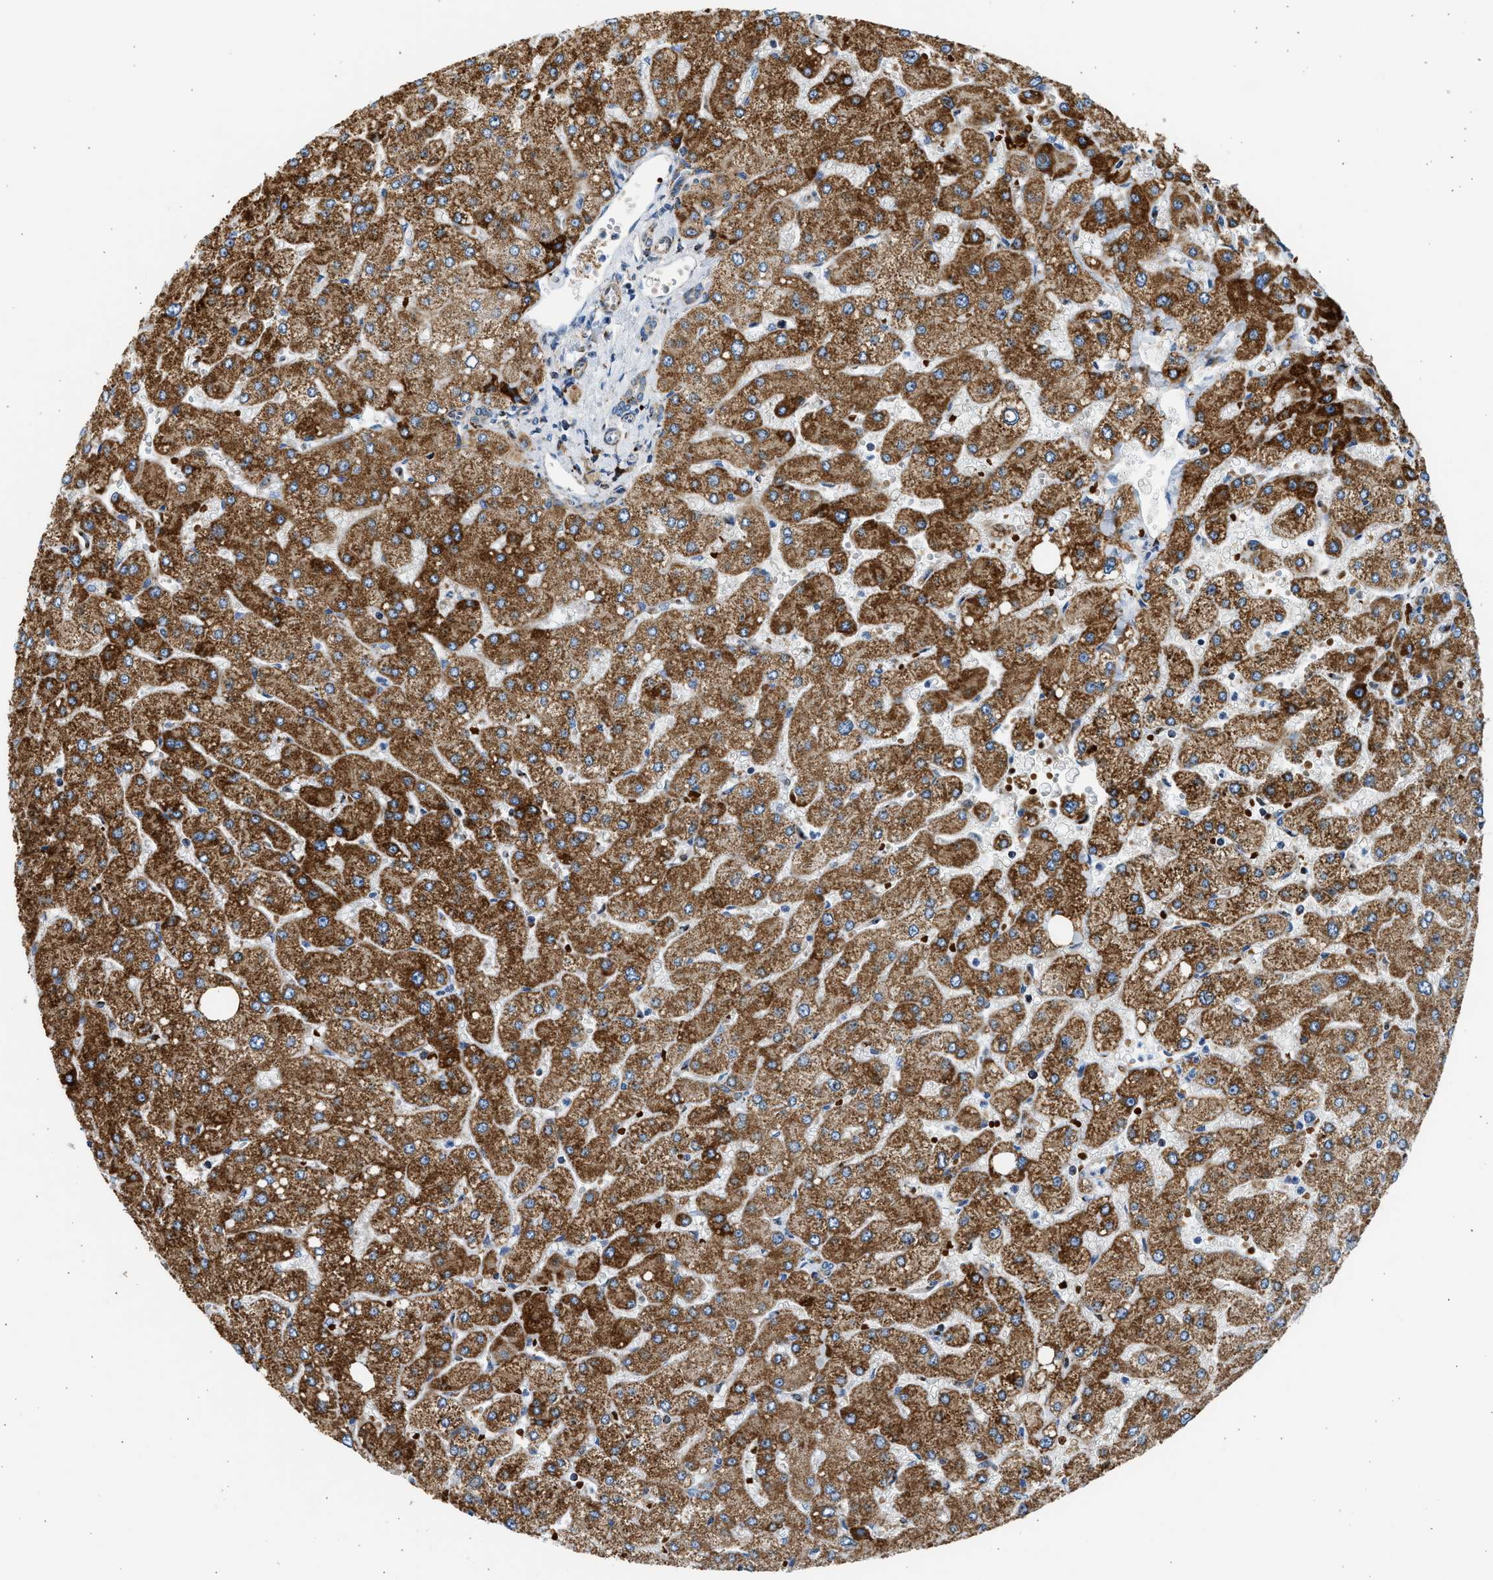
{"staining": {"intensity": "moderate", "quantity": "25%-75%", "location": "cytoplasmic/membranous"}, "tissue": "liver", "cell_type": "Cholangiocytes", "image_type": "normal", "snomed": [{"axis": "morphology", "description": "Normal tissue, NOS"}, {"axis": "topography", "description": "Liver"}], "caption": "Cholangiocytes reveal medium levels of moderate cytoplasmic/membranous positivity in about 25%-75% of cells in benign human liver.", "gene": "KCNMB3", "patient": {"sex": "male", "age": 55}}